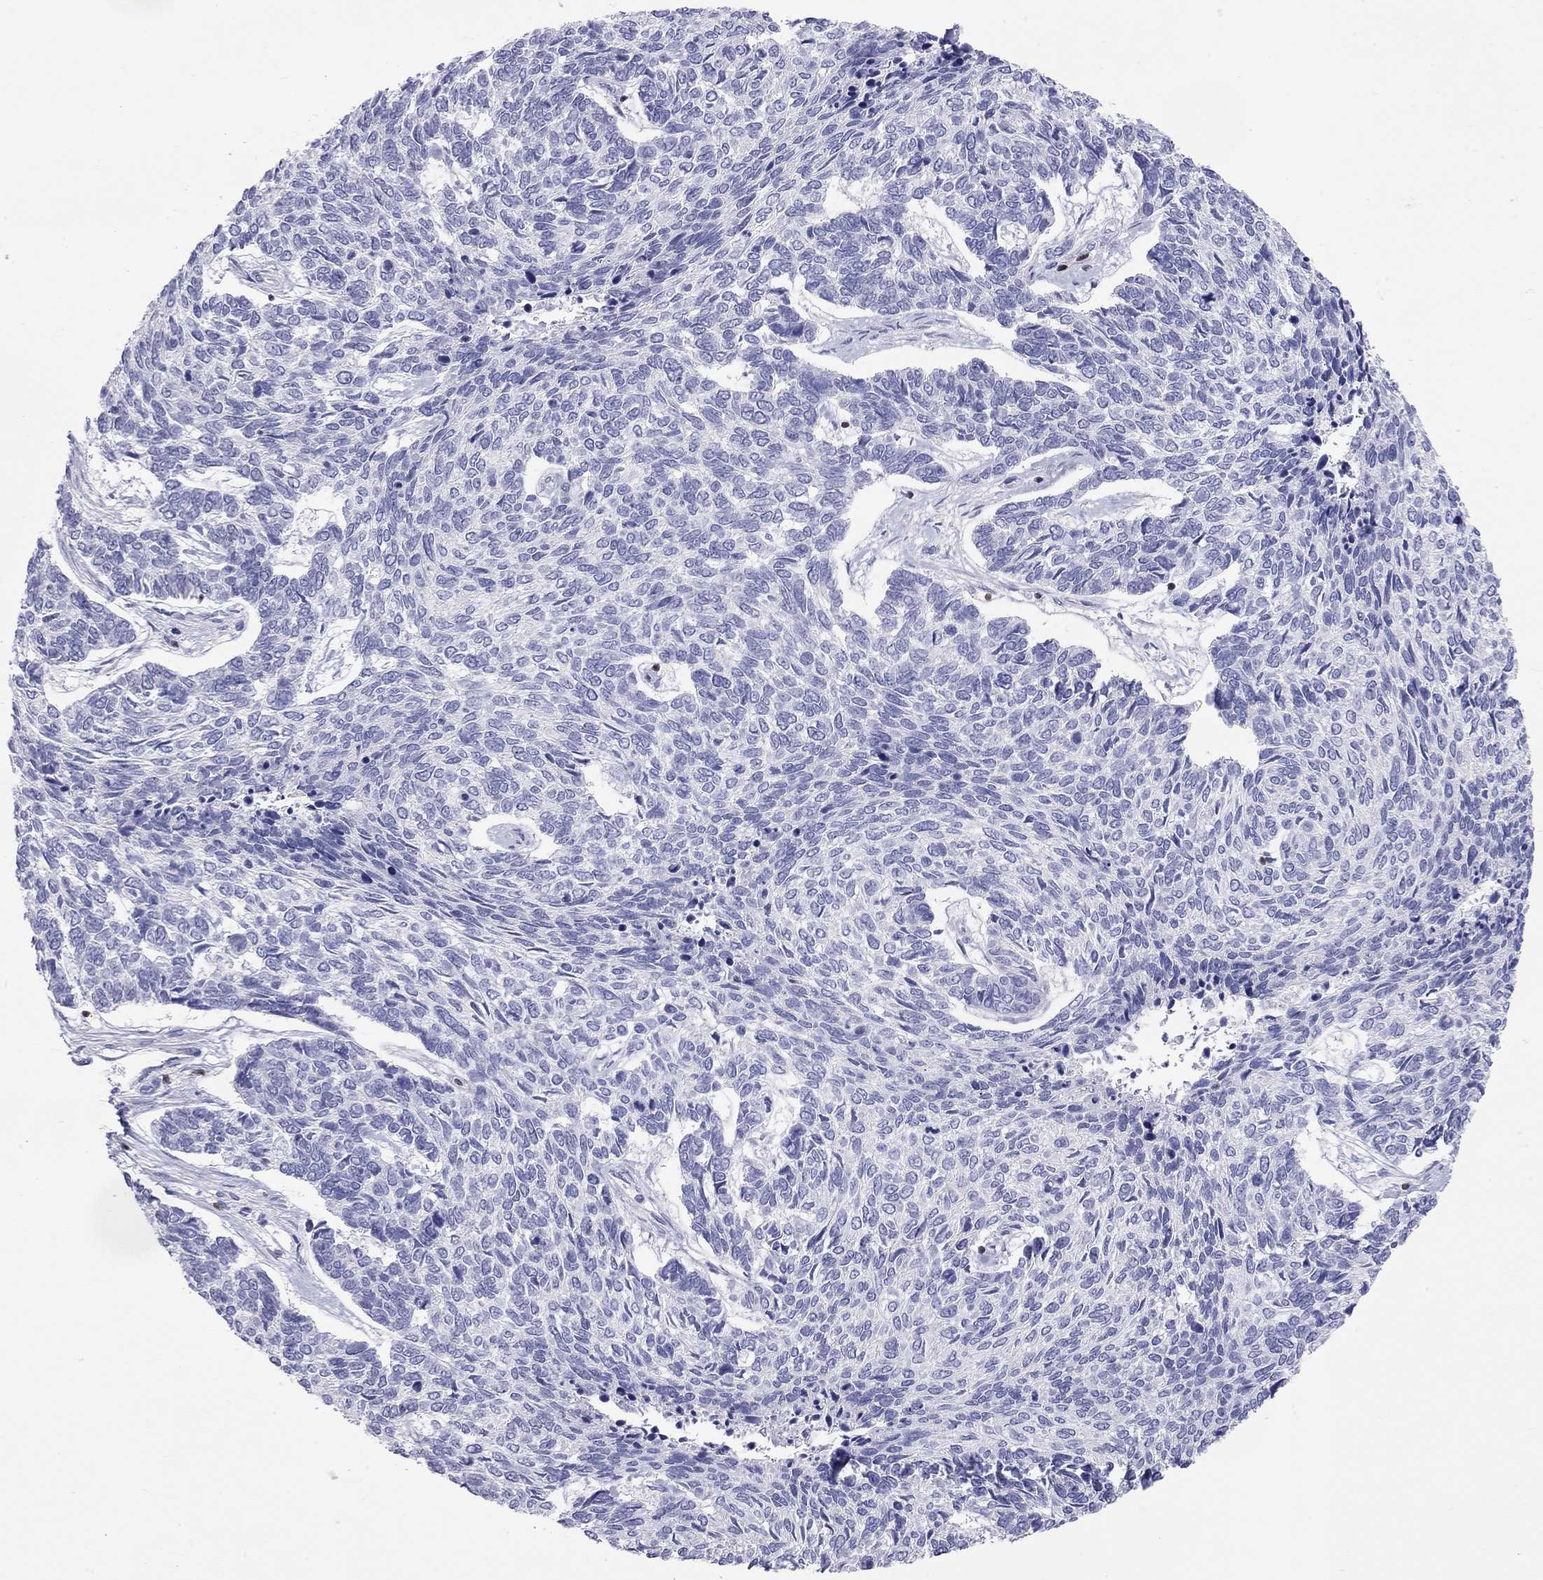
{"staining": {"intensity": "negative", "quantity": "none", "location": "none"}, "tissue": "skin cancer", "cell_type": "Tumor cells", "image_type": "cancer", "snomed": [{"axis": "morphology", "description": "Basal cell carcinoma"}, {"axis": "topography", "description": "Skin"}], "caption": "Immunohistochemistry (IHC) image of neoplastic tissue: human skin cancer stained with DAB (3,3'-diaminobenzidine) exhibits no significant protein positivity in tumor cells.", "gene": "SH2D2A", "patient": {"sex": "female", "age": 65}}